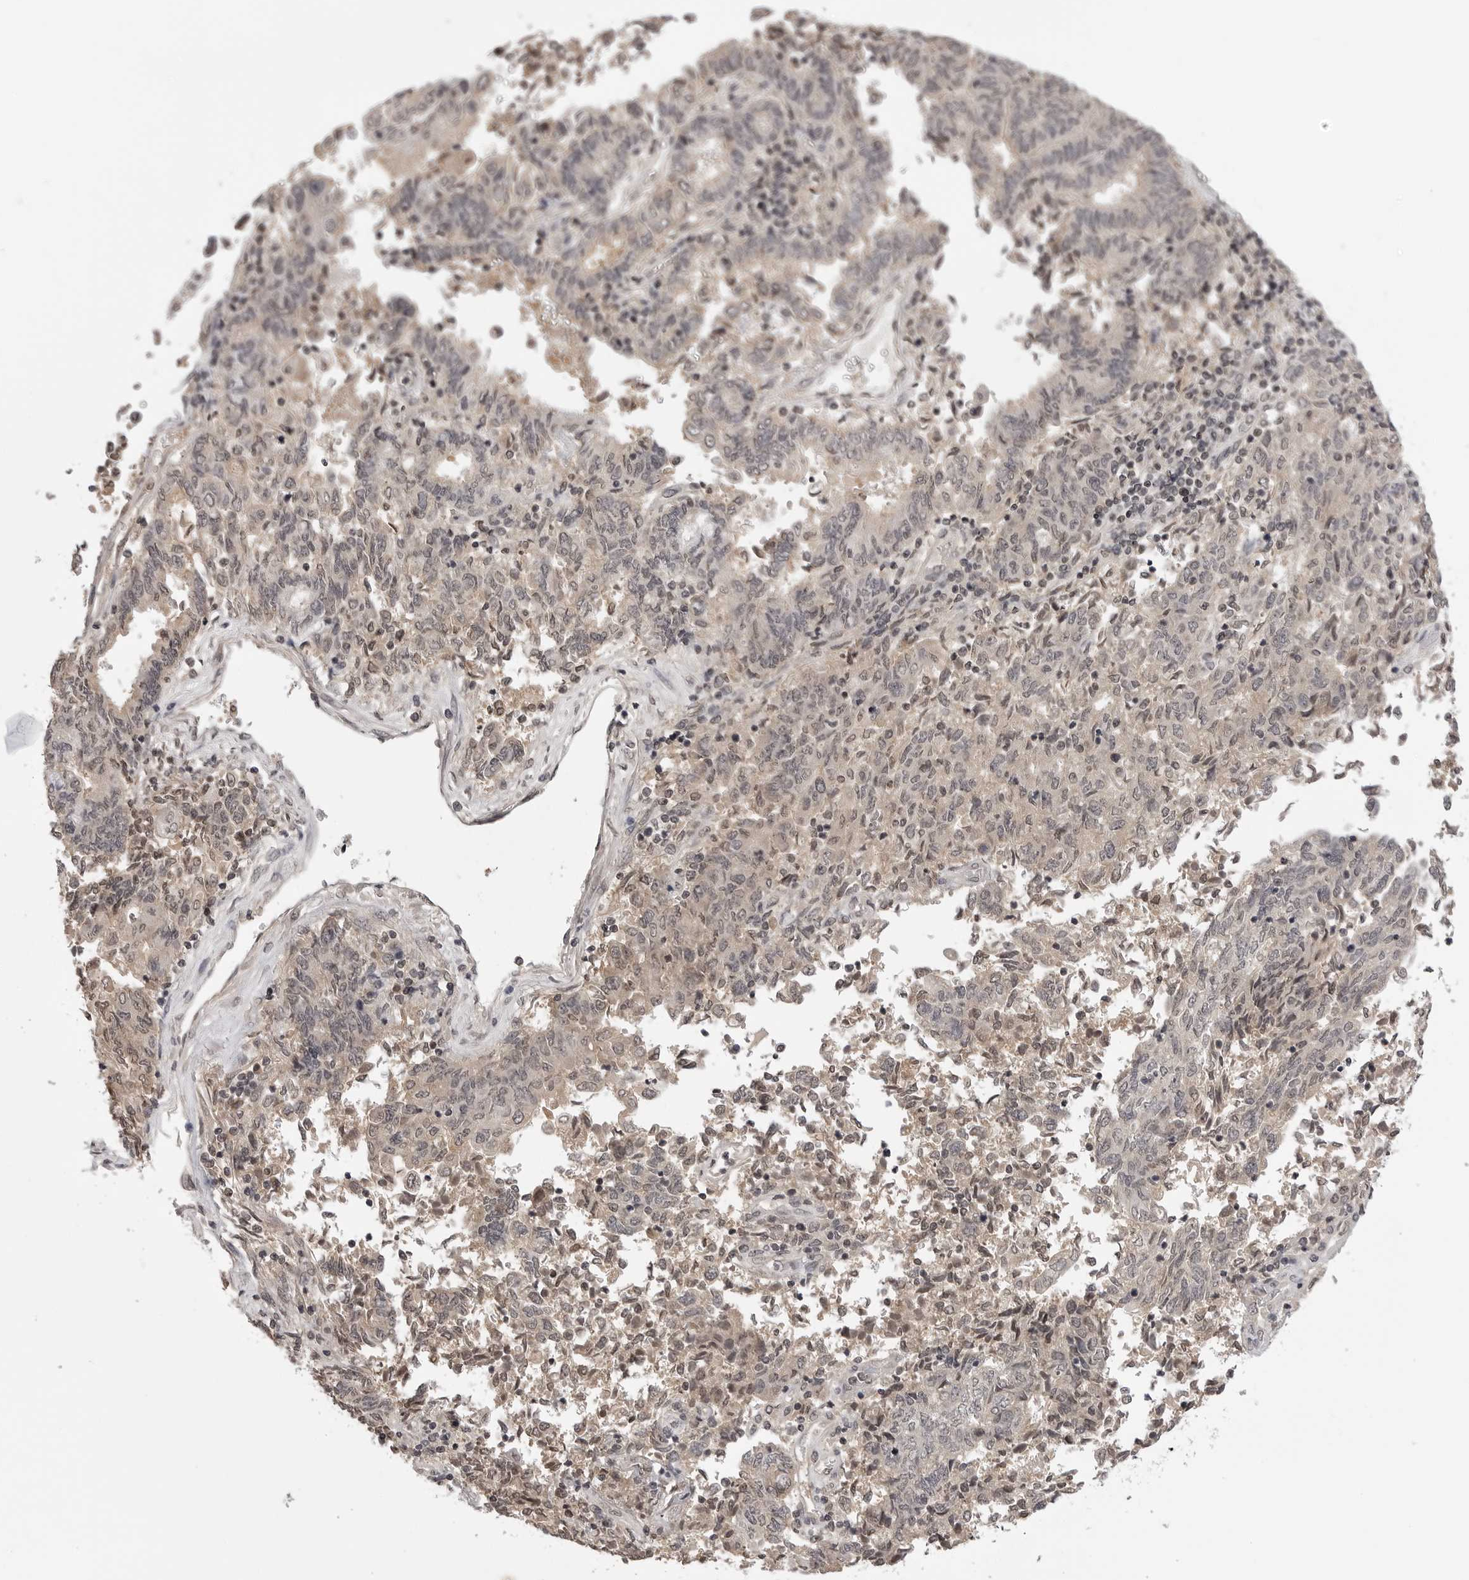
{"staining": {"intensity": "weak", "quantity": "25%-75%", "location": "cytoplasmic/membranous,nuclear"}, "tissue": "endometrial cancer", "cell_type": "Tumor cells", "image_type": "cancer", "snomed": [{"axis": "morphology", "description": "Adenocarcinoma, NOS"}, {"axis": "topography", "description": "Endometrium"}], "caption": "DAB immunohistochemical staining of human endometrial cancer (adenocarcinoma) shows weak cytoplasmic/membranous and nuclear protein expression in approximately 25%-75% of tumor cells.", "gene": "CDK20", "patient": {"sex": "female", "age": 80}}